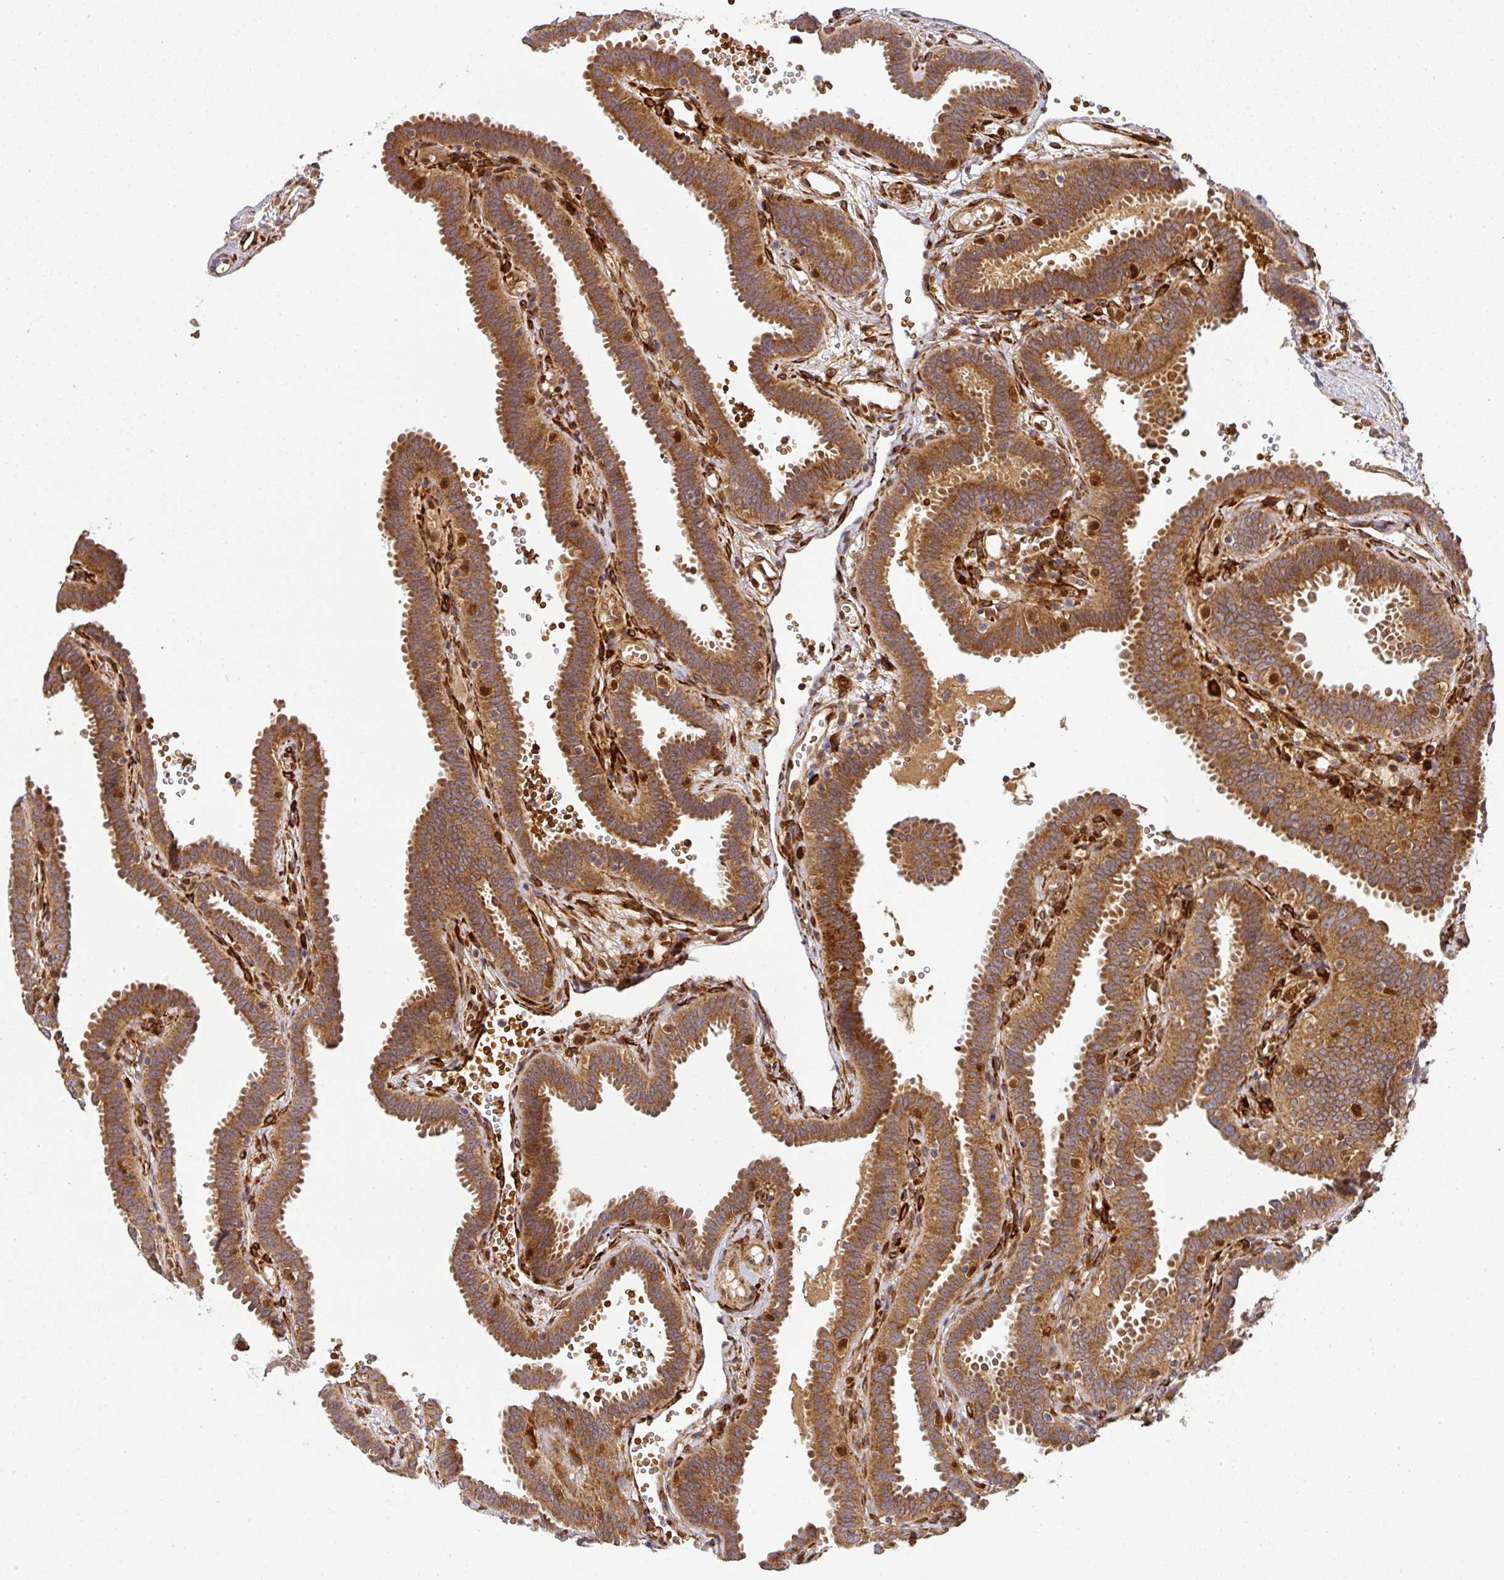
{"staining": {"intensity": "moderate", "quantity": ">75%", "location": "cytoplasmic/membranous"}, "tissue": "fallopian tube", "cell_type": "Glandular cells", "image_type": "normal", "snomed": [{"axis": "morphology", "description": "Normal tissue, NOS"}, {"axis": "topography", "description": "Fallopian tube"}], "caption": "A photomicrograph of fallopian tube stained for a protein displays moderate cytoplasmic/membranous brown staining in glandular cells. The staining was performed using DAB, with brown indicating positive protein expression. Nuclei are stained blue with hematoxylin.", "gene": "MALSU1", "patient": {"sex": "female", "age": 37}}